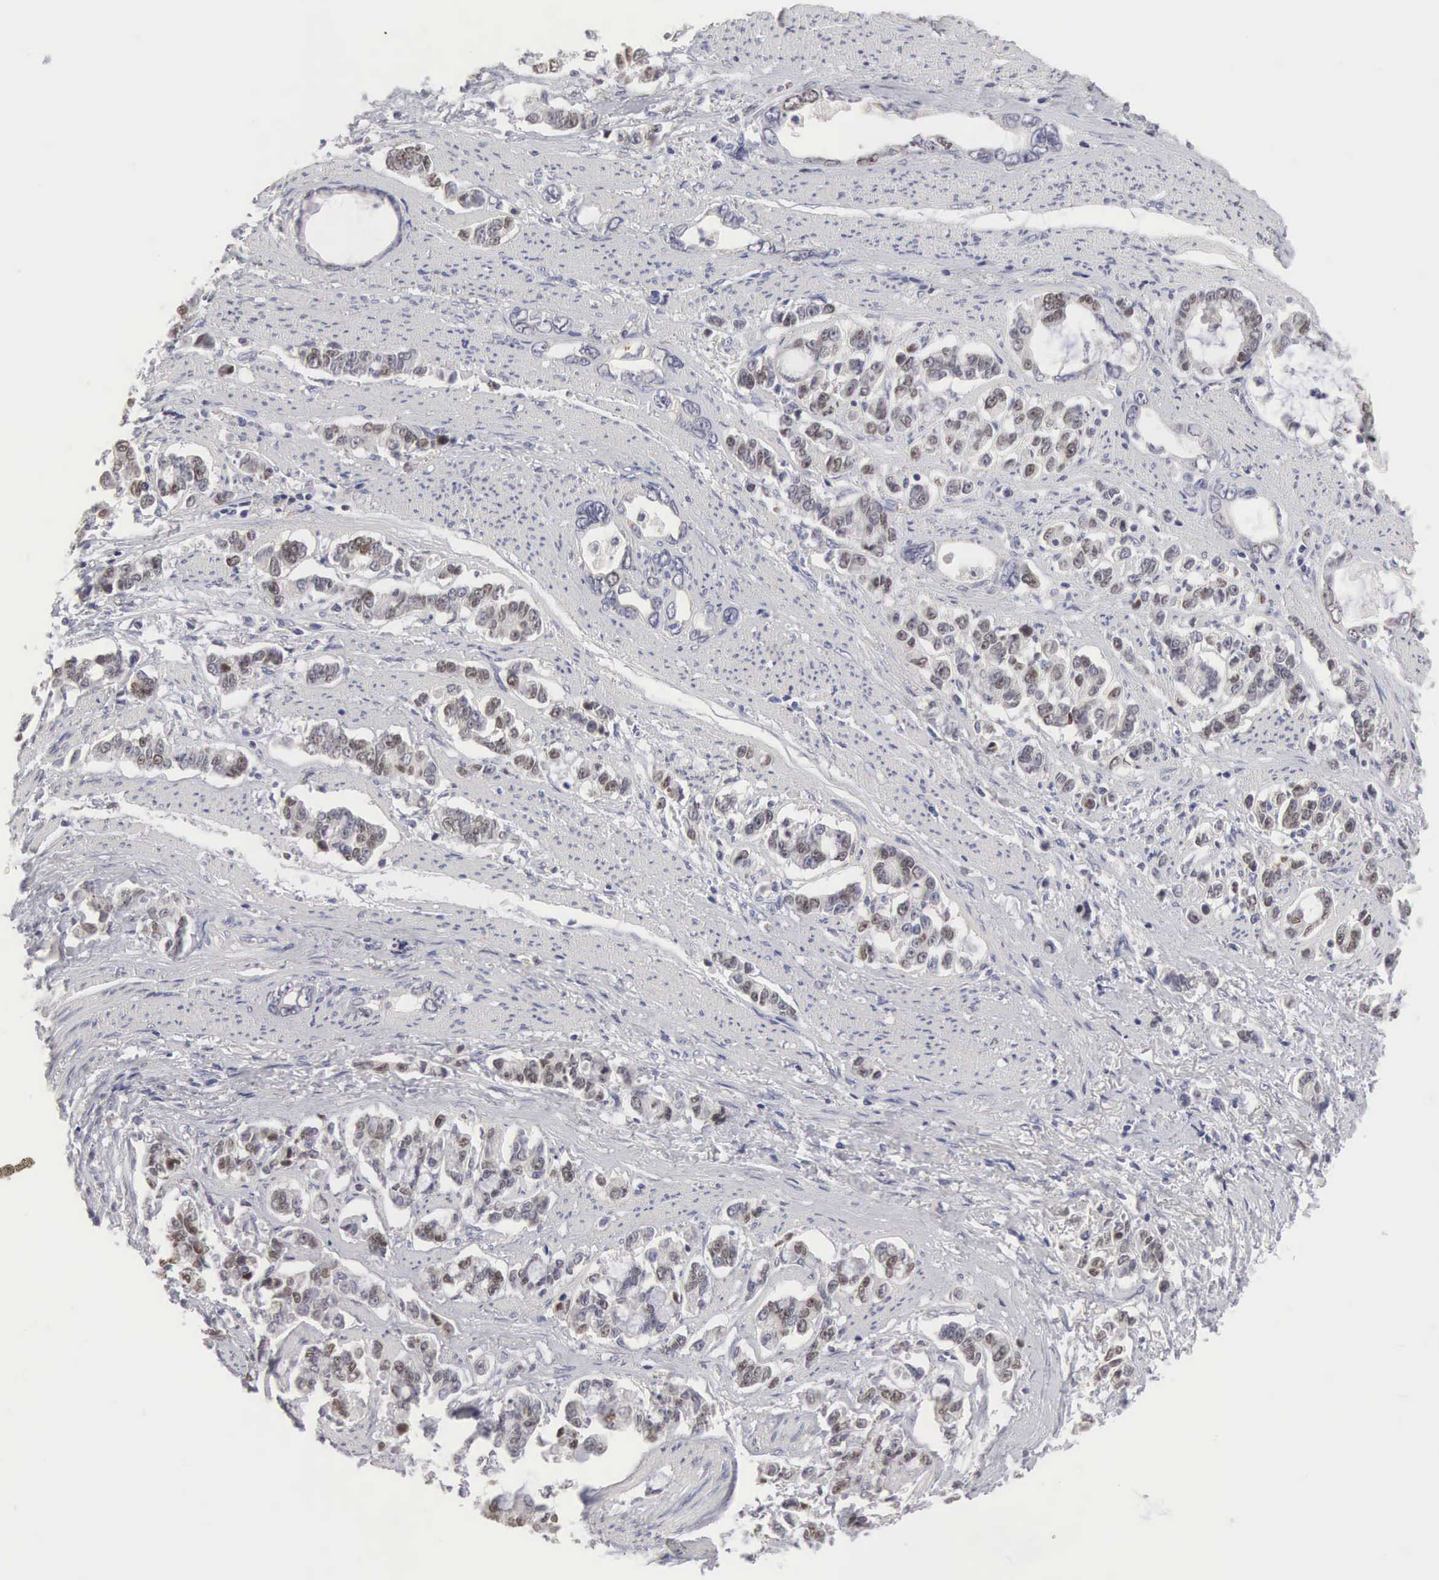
{"staining": {"intensity": "weak", "quantity": "25%-75%", "location": "cytoplasmic/membranous,nuclear"}, "tissue": "stomach cancer", "cell_type": "Tumor cells", "image_type": "cancer", "snomed": [{"axis": "morphology", "description": "Adenocarcinoma, NOS"}, {"axis": "topography", "description": "Stomach"}], "caption": "IHC of human stomach cancer reveals low levels of weak cytoplasmic/membranous and nuclear positivity in about 25%-75% of tumor cells.", "gene": "HMOX1", "patient": {"sex": "male", "age": 78}}